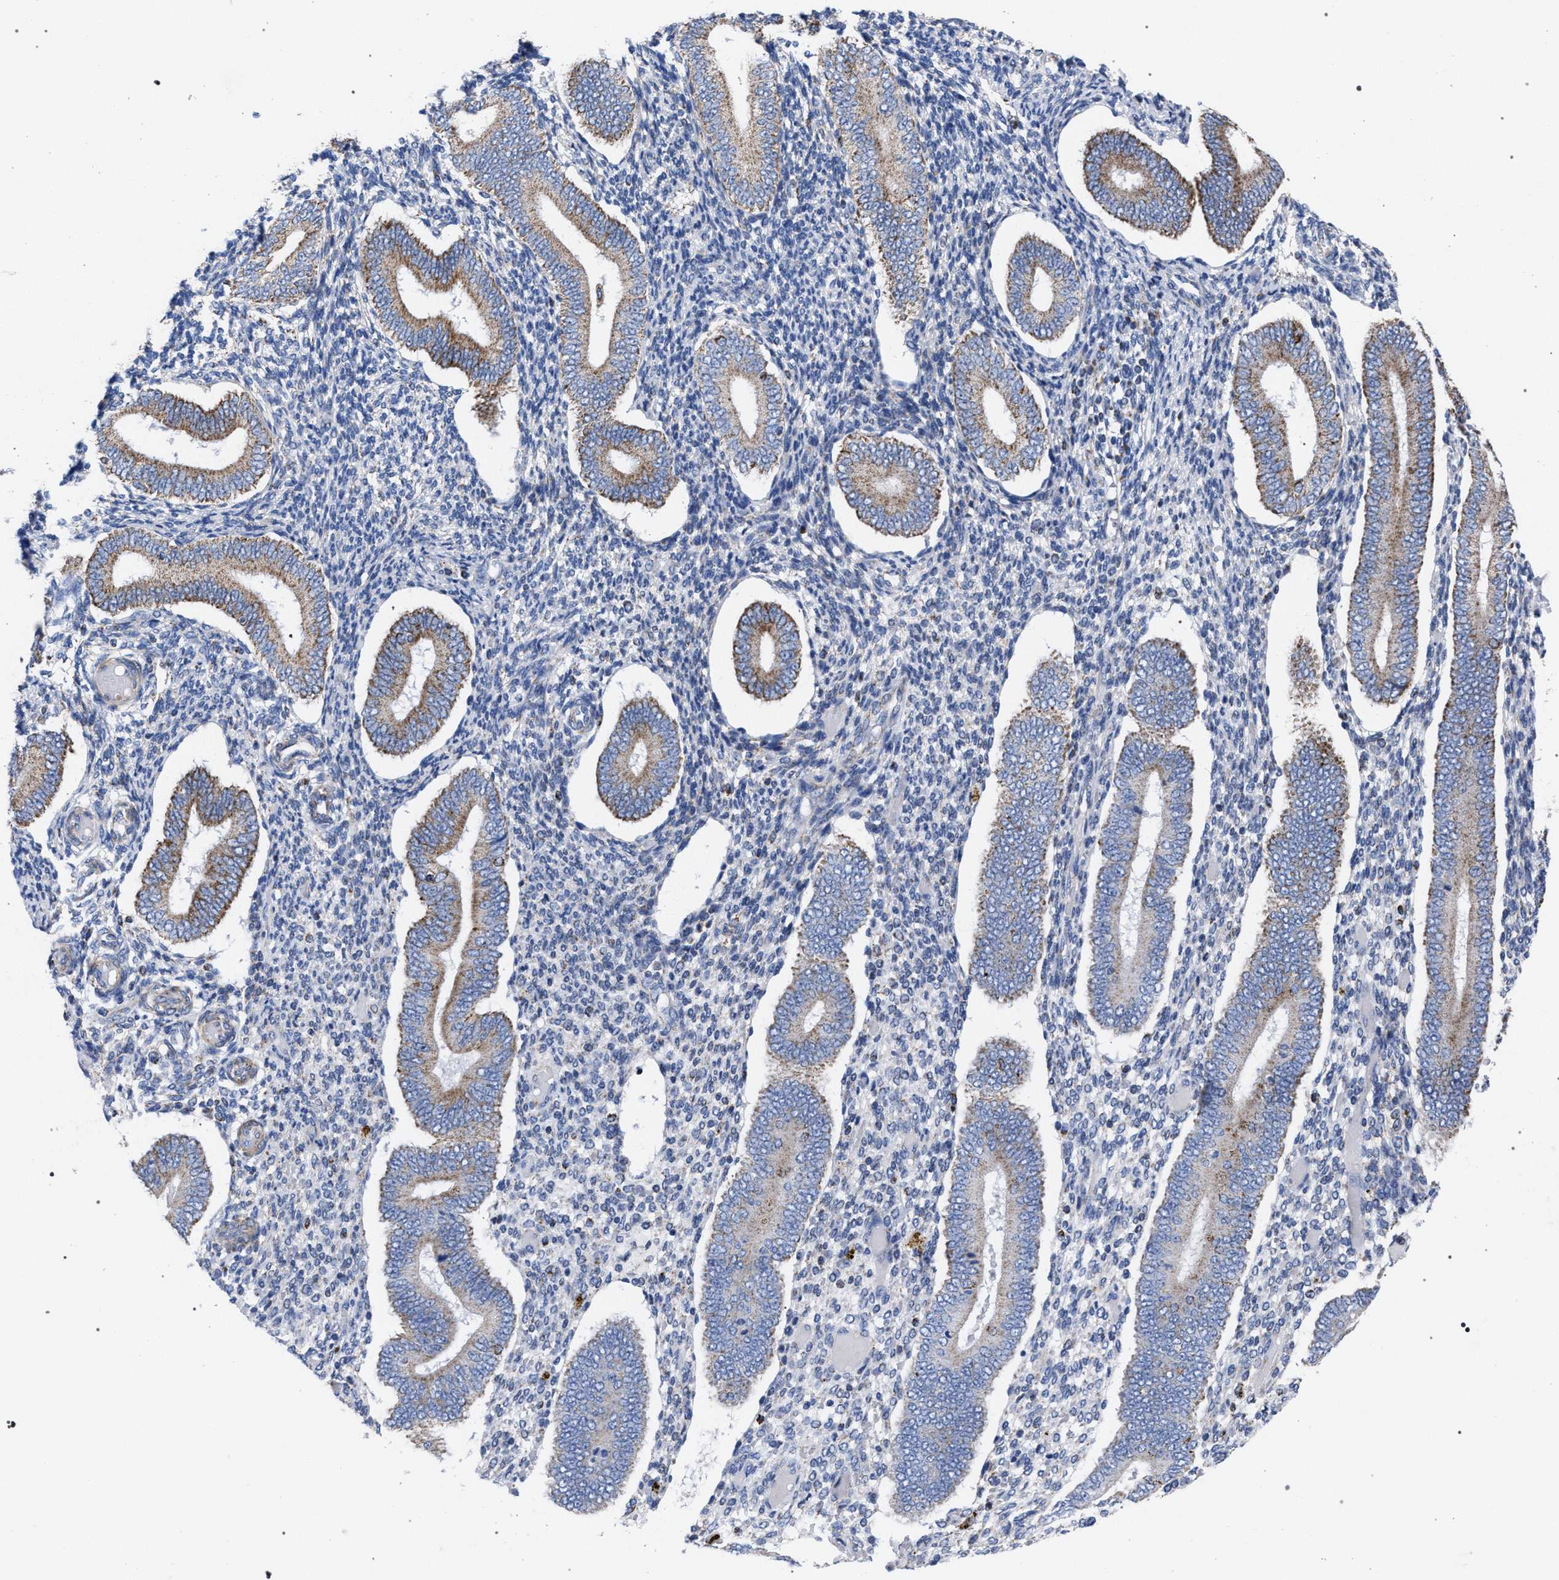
{"staining": {"intensity": "weak", "quantity": "<25%", "location": "cytoplasmic/membranous"}, "tissue": "endometrium", "cell_type": "Cells in endometrial stroma", "image_type": "normal", "snomed": [{"axis": "morphology", "description": "Normal tissue, NOS"}, {"axis": "topography", "description": "Endometrium"}], "caption": "DAB (3,3'-diaminobenzidine) immunohistochemical staining of normal human endometrium displays no significant staining in cells in endometrial stroma.", "gene": "ACADS", "patient": {"sex": "female", "age": 42}}